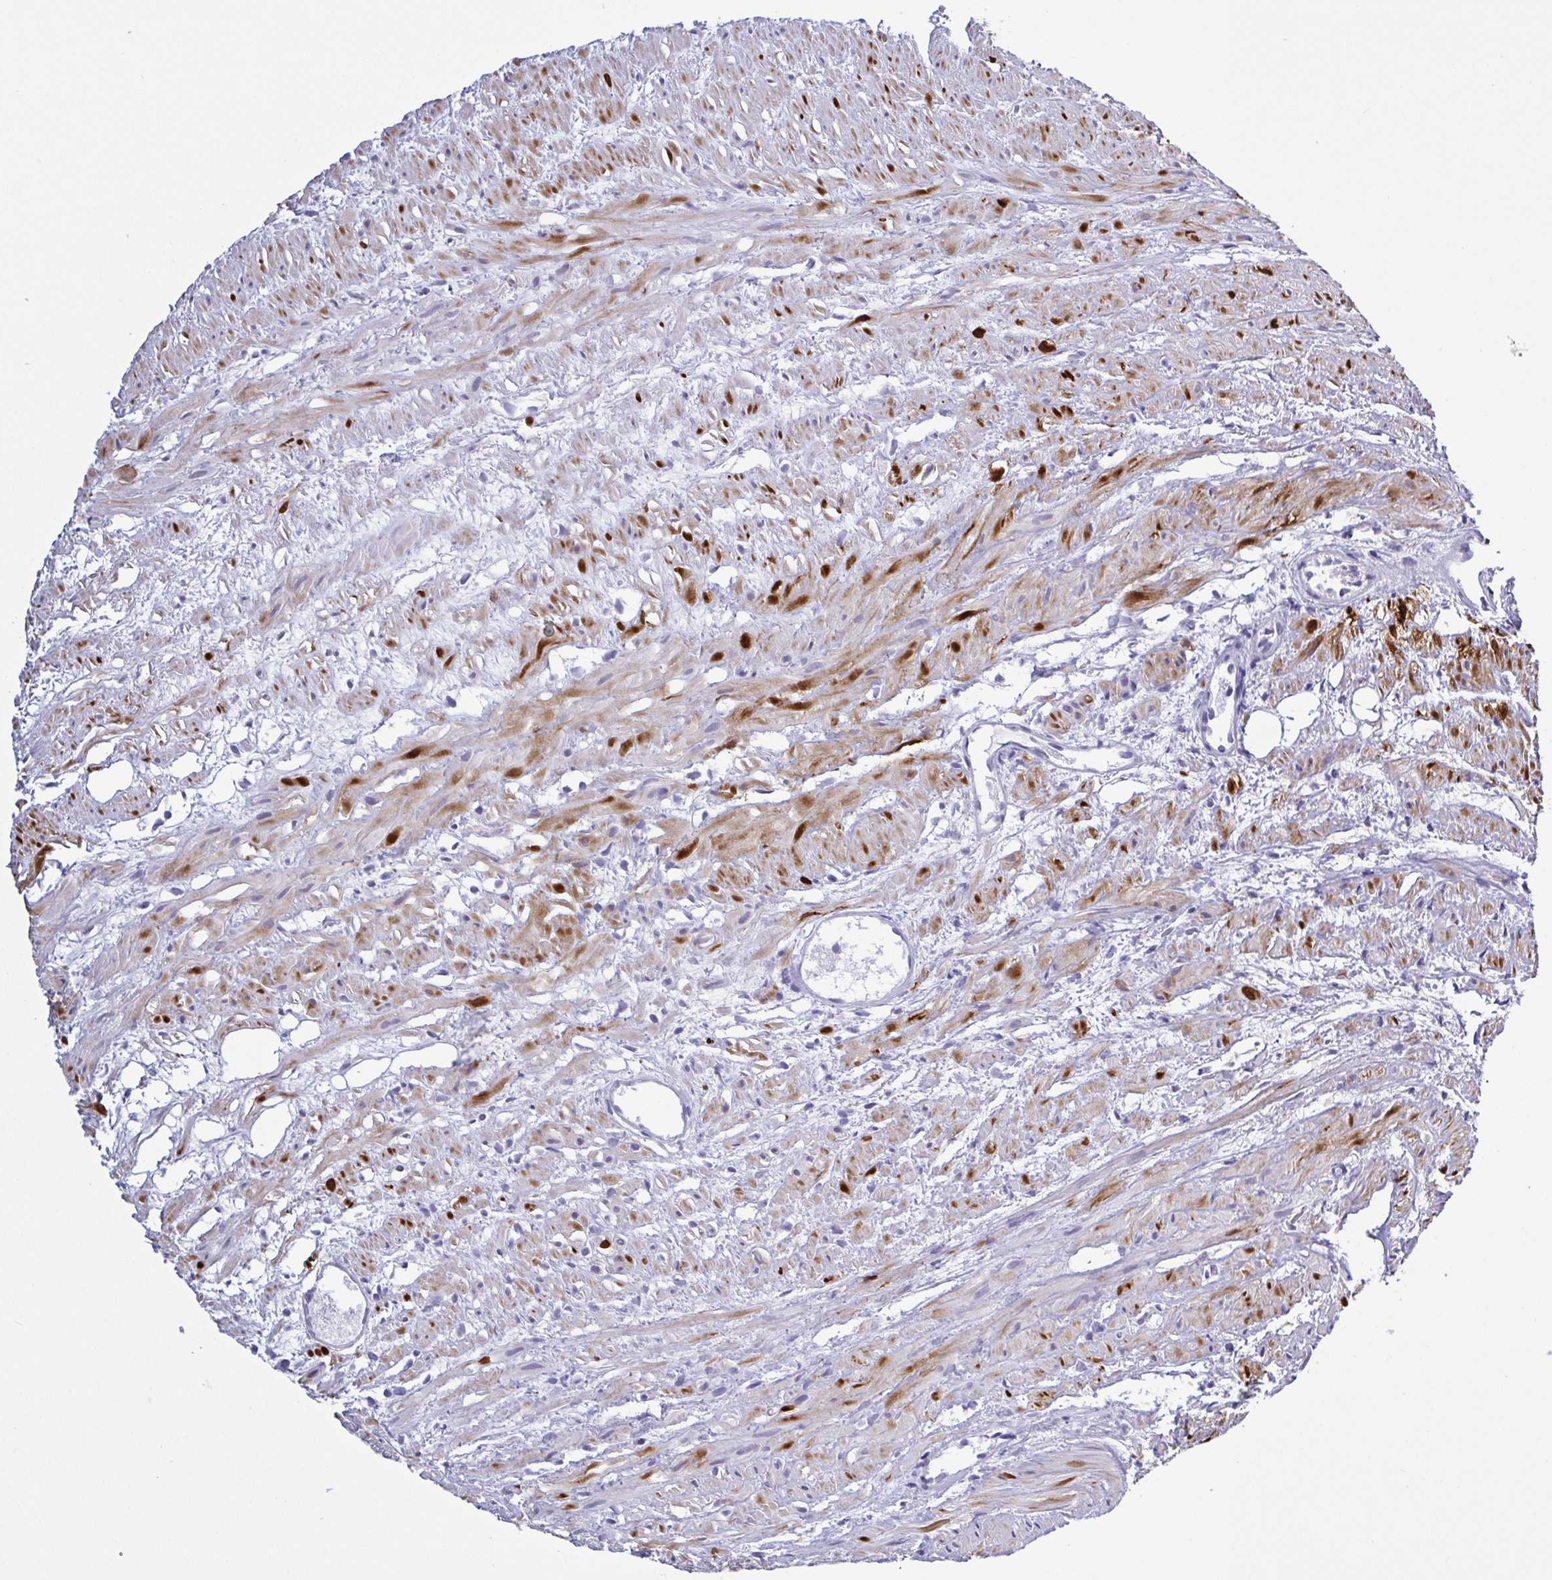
{"staining": {"intensity": "negative", "quantity": "none", "location": "none"}, "tissue": "prostate cancer", "cell_type": "Tumor cells", "image_type": "cancer", "snomed": [{"axis": "morphology", "description": "Adenocarcinoma, High grade"}, {"axis": "topography", "description": "Prostate"}], "caption": "Tumor cells show no significant positivity in prostate cancer (high-grade adenocarcinoma). (IHC, brightfield microscopy, high magnification).", "gene": "TMEM92", "patient": {"sex": "male", "age": 83}}